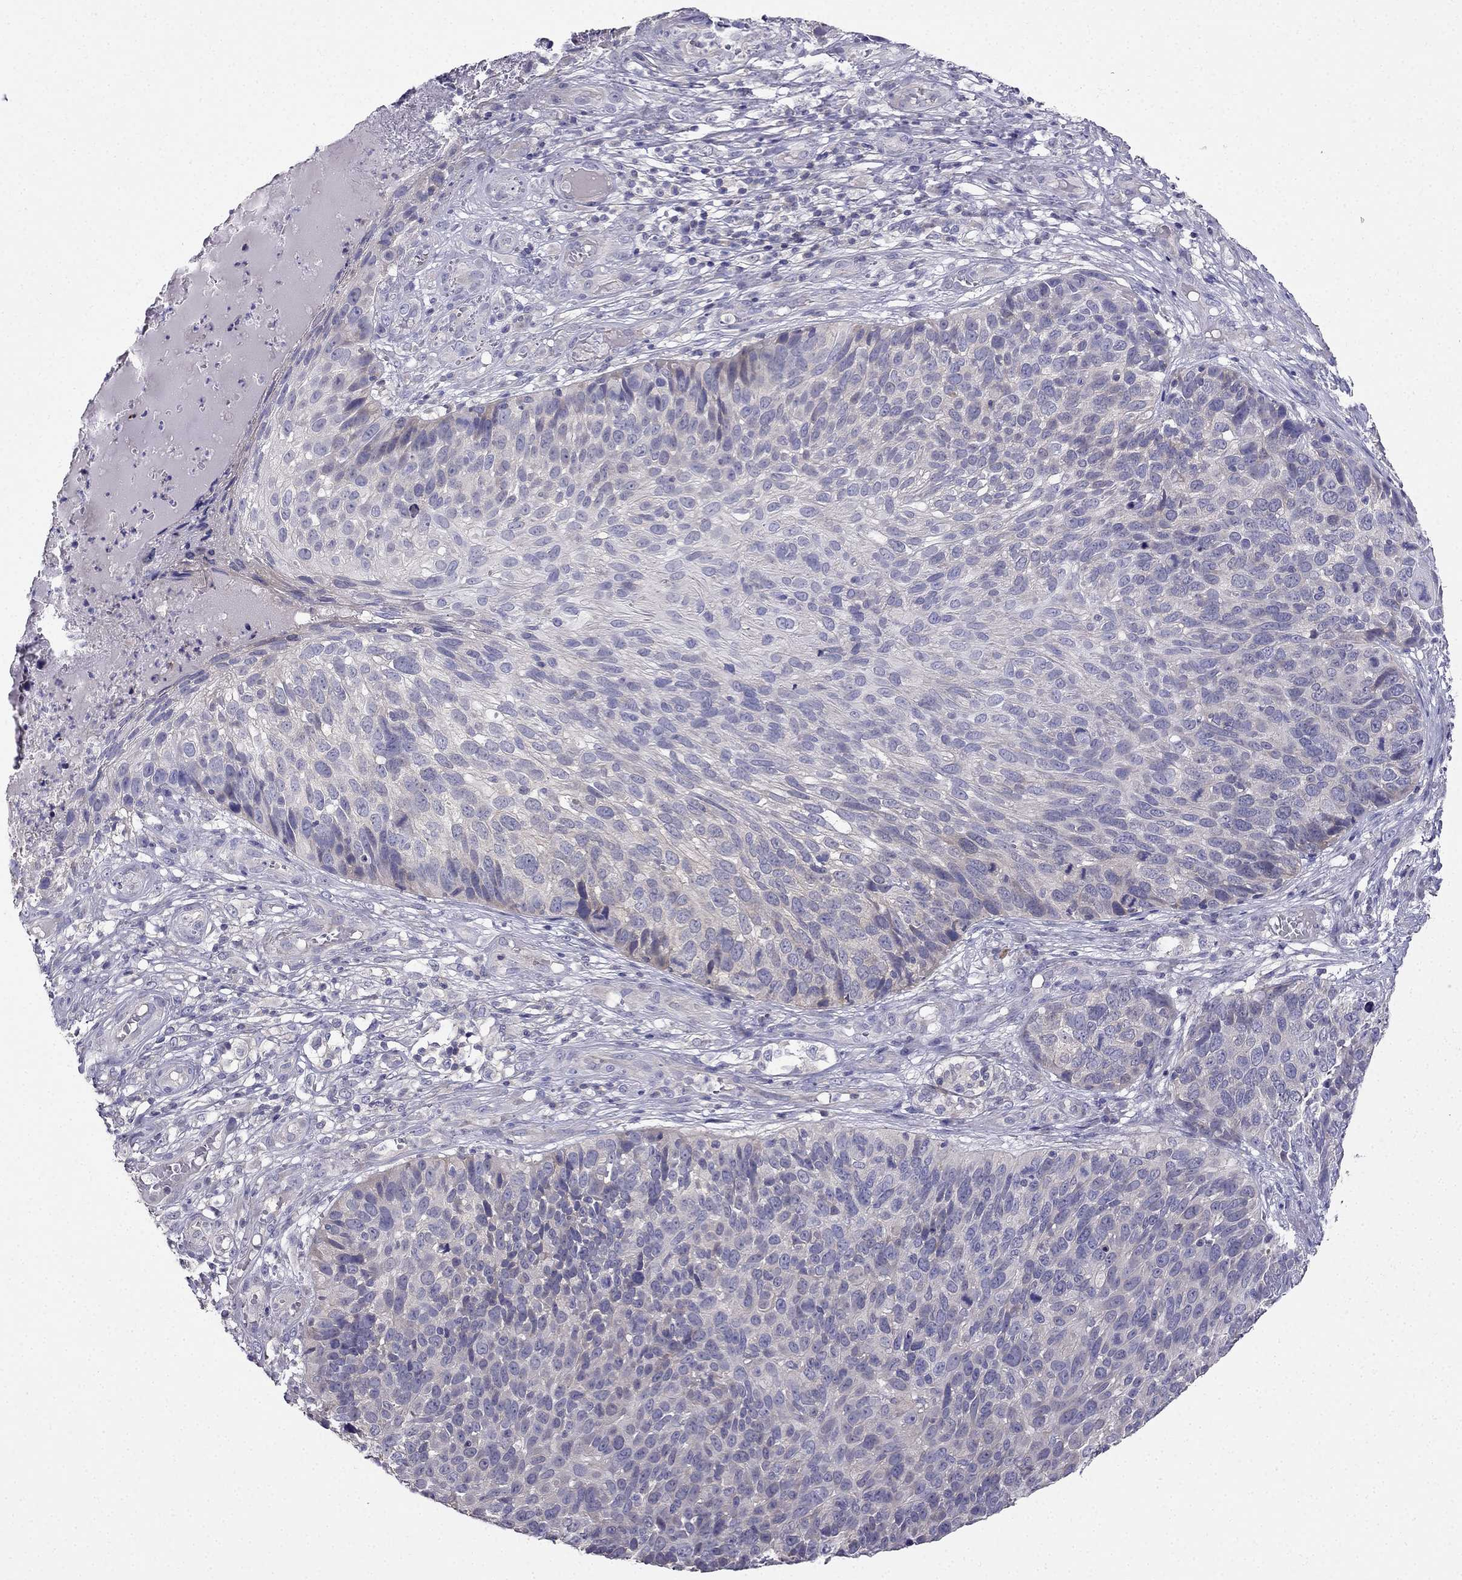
{"staining": {"intensity": "negative", "quantity": "none", "location": "none"}, "tissue": "skin cancer", "cell_type": "Tumor cells", "image_type": "cancer", "snomed": [{"axis": "morphology", "description": "Squamous cell carcinoma, NOS"}, {"axis": "topography", "description": "Skin"}], "caption": "This is an immunohistochemistry histopathology image of human skin cancer. There is no expression in tumor cells.", "gene": "AS3MT", "patient": {"sex": "male", "age": 92}}